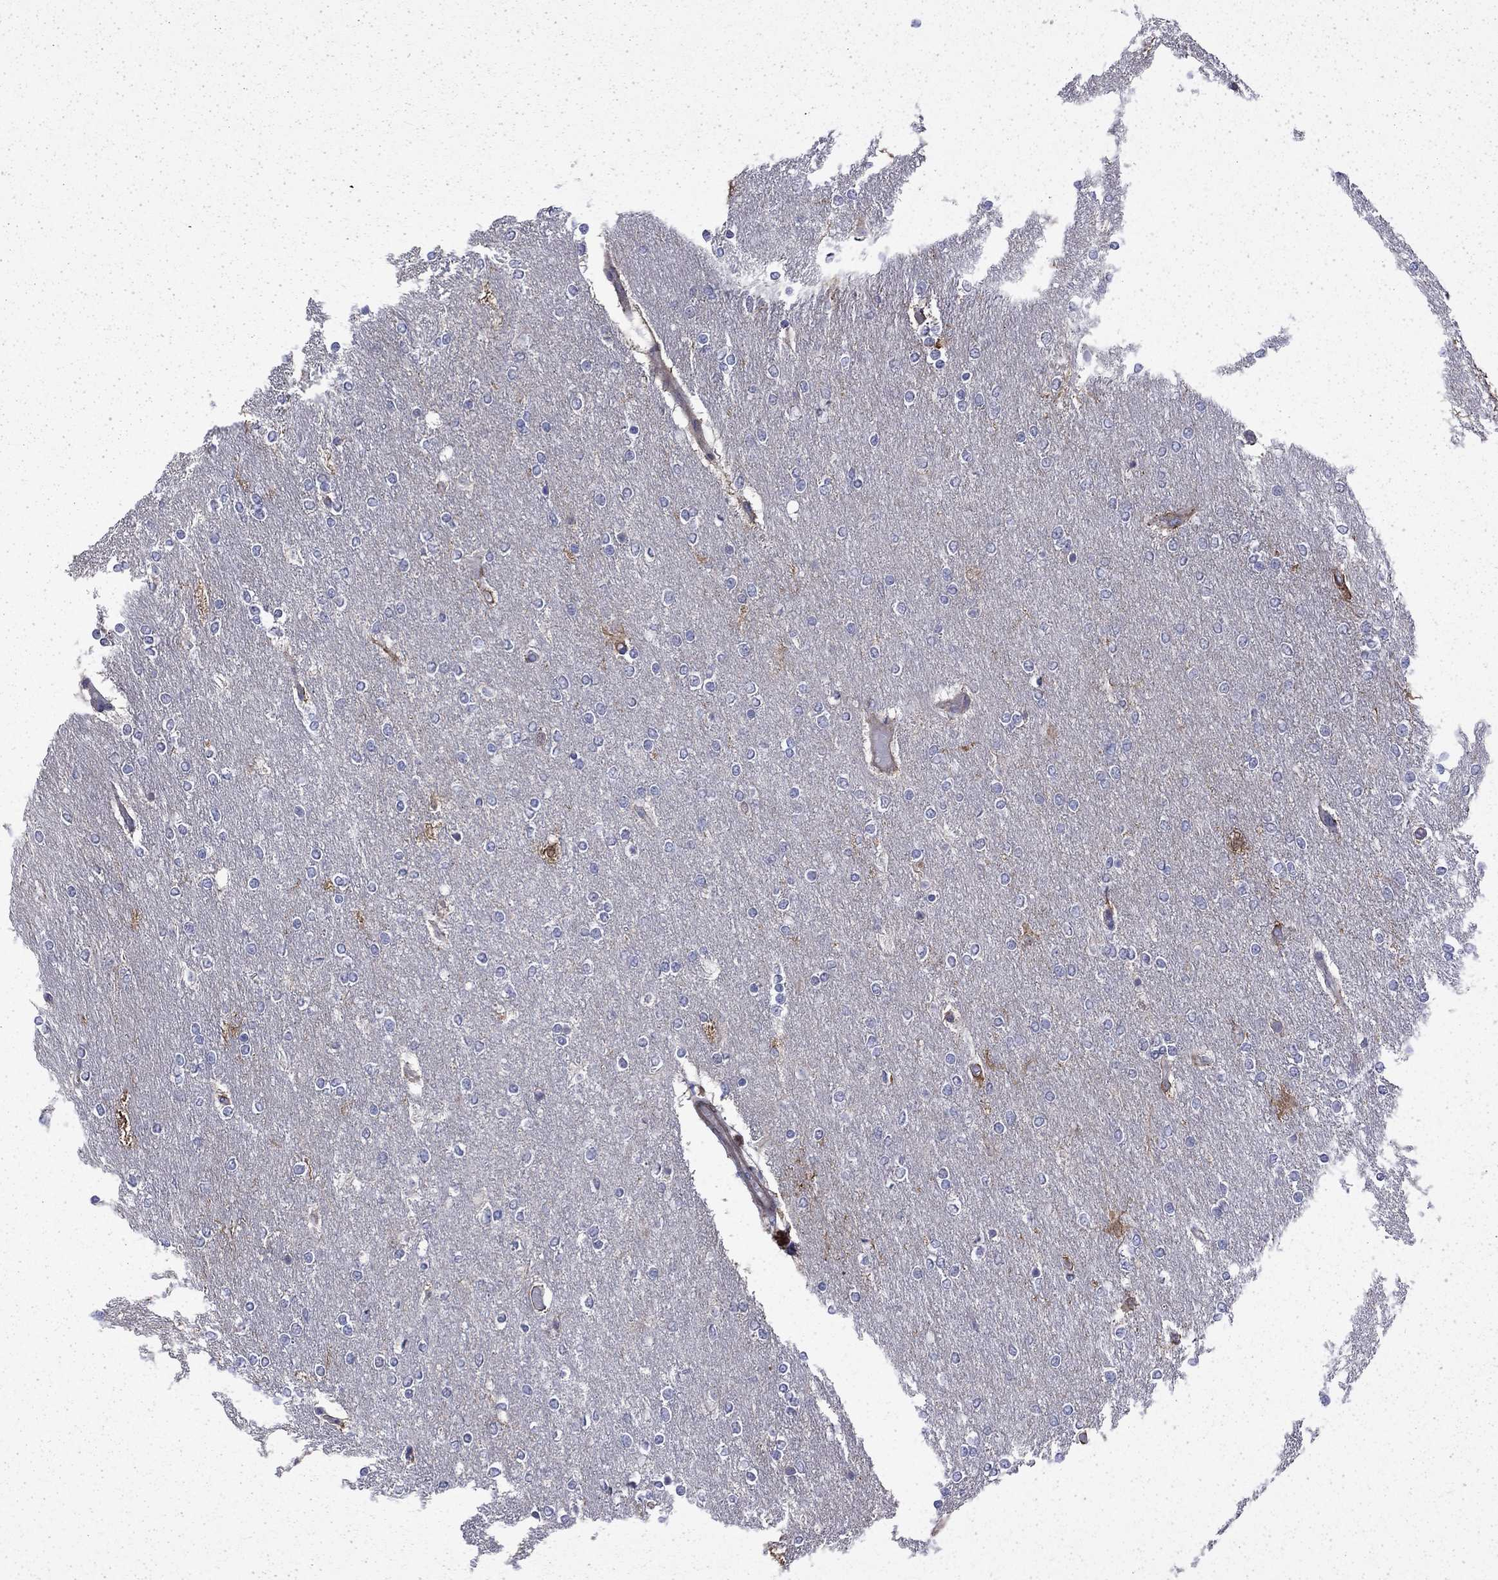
{"staining": {"intensity": "negative", "quantity": "none", "location": "none"}, "tissue": "glioma", "cell_type": "Tumor cells", "image_type": "cancer", "snomed": [{"axis": "morphology", "description": "Glioma, malignant, High grade"}, {"axis": "topography", "description": "Brain"}], "caption": "IHC photomicrograph of malignant high-grade glioma stained for a protein (brown), which displays no staining in tumor cells. (Brightfield microscopy of DAB IHC at high magnification).", "gene": "DTNA", "patient": {"sex": "female", "age": 61}}